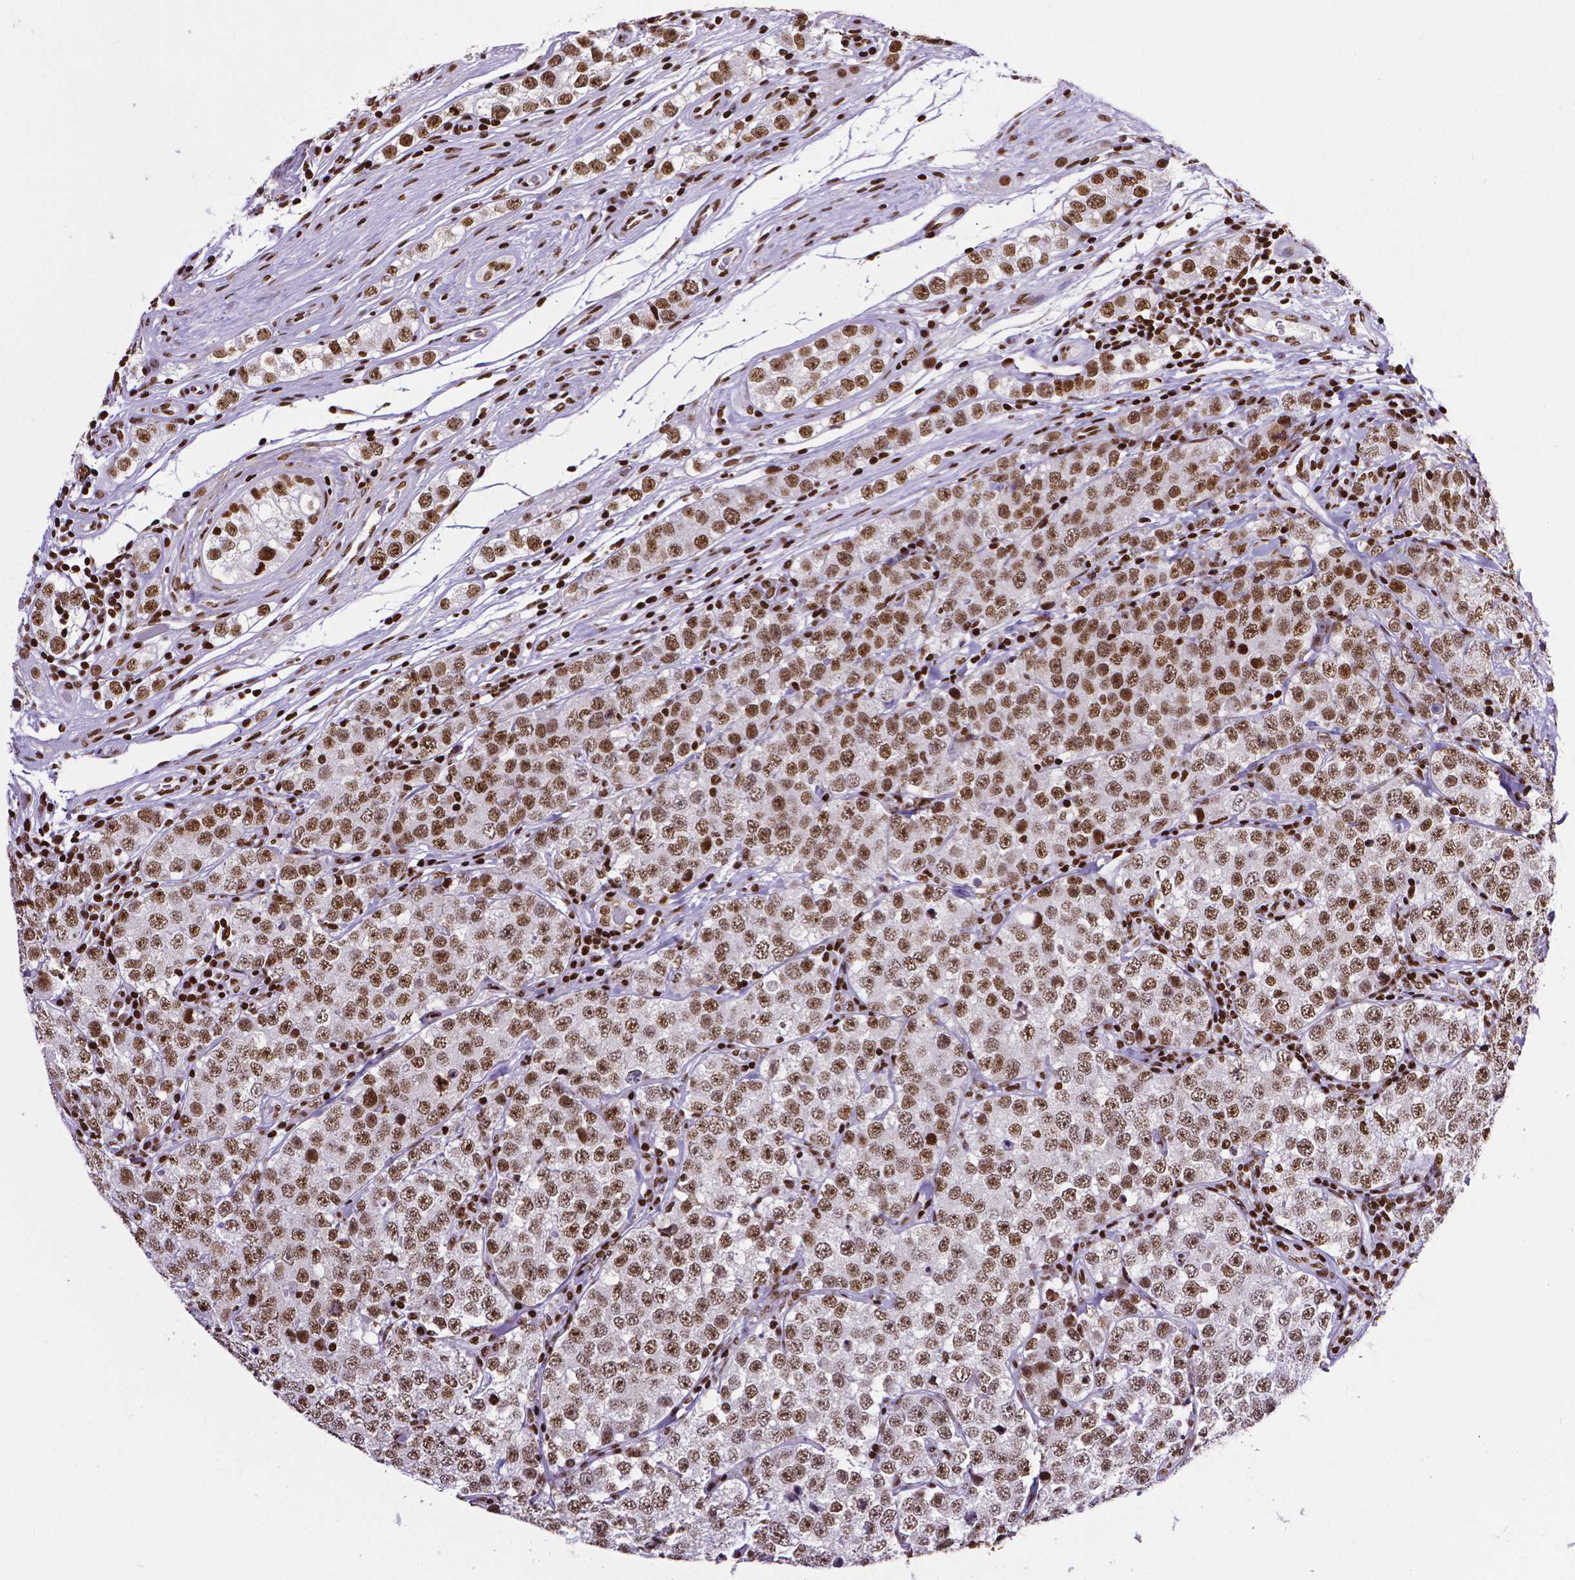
{"staining": {"intensity": "moderate", "quantity": ">75%", "location": "nuclear"}, "tissue": "testis cancer", "cell_type": "Tumor cells", "image_type": "cancer", "snomed": [{"axis": "morphology", "description": "Seminoma, NOS"}, {"axis": "topography", "description": "Testis"}], "caption": "Brown immunohistochemical staining in human testis cancer shows moderate nuclear staining in approximately >75% of tumor cells.", "gene": "CTCF", "patient": {"sex": "male", "age": 34}}